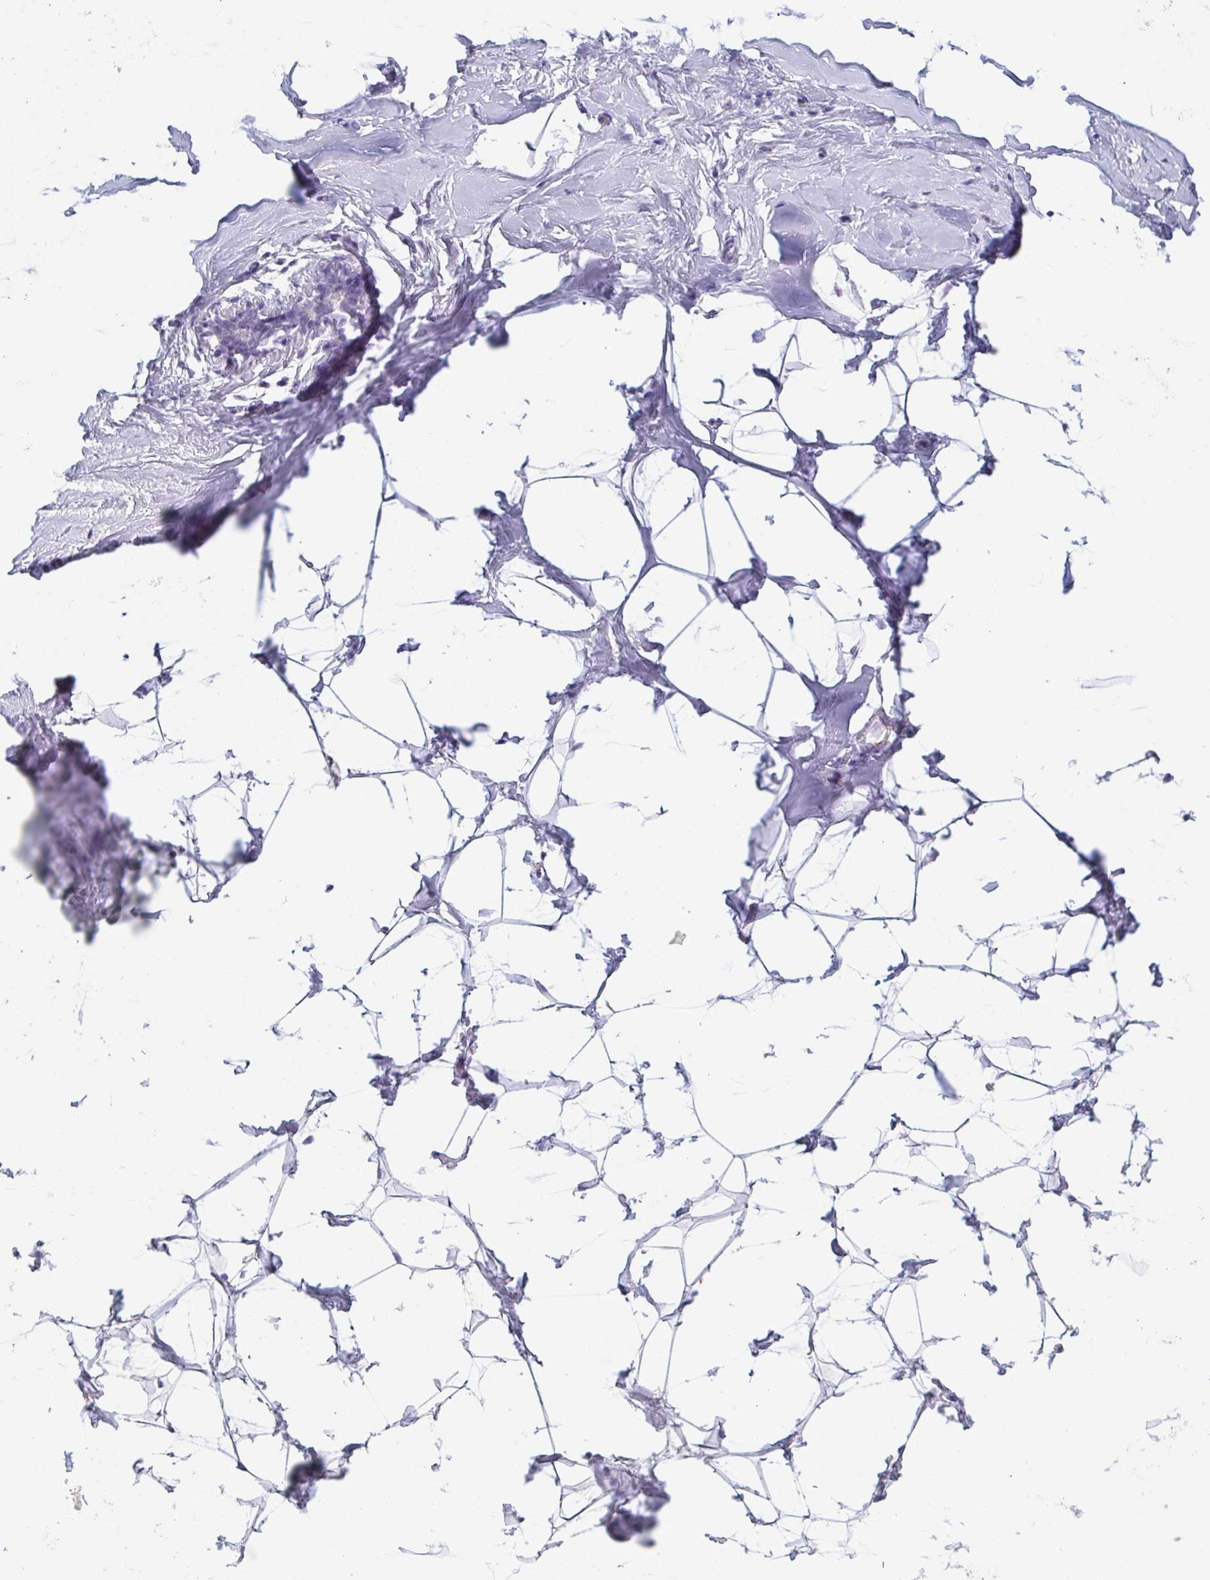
{"staining": {"intensity": "negative", "quantity": "none", "location": "none"}, "tissue": "breast", "cell_type": "Adipocytes", "image_type": "normal", "snomed": [{"axis": "morphology", "description": "Normal tissue, NOS"}, {"axis": "topography", "description": "Breast"}], "caption": "Human breast stained for a protein using IHC demonstrates no expression in adipocytes.", "gene": "ITLN1", "patient": {"sex": "female", "age": 32}}